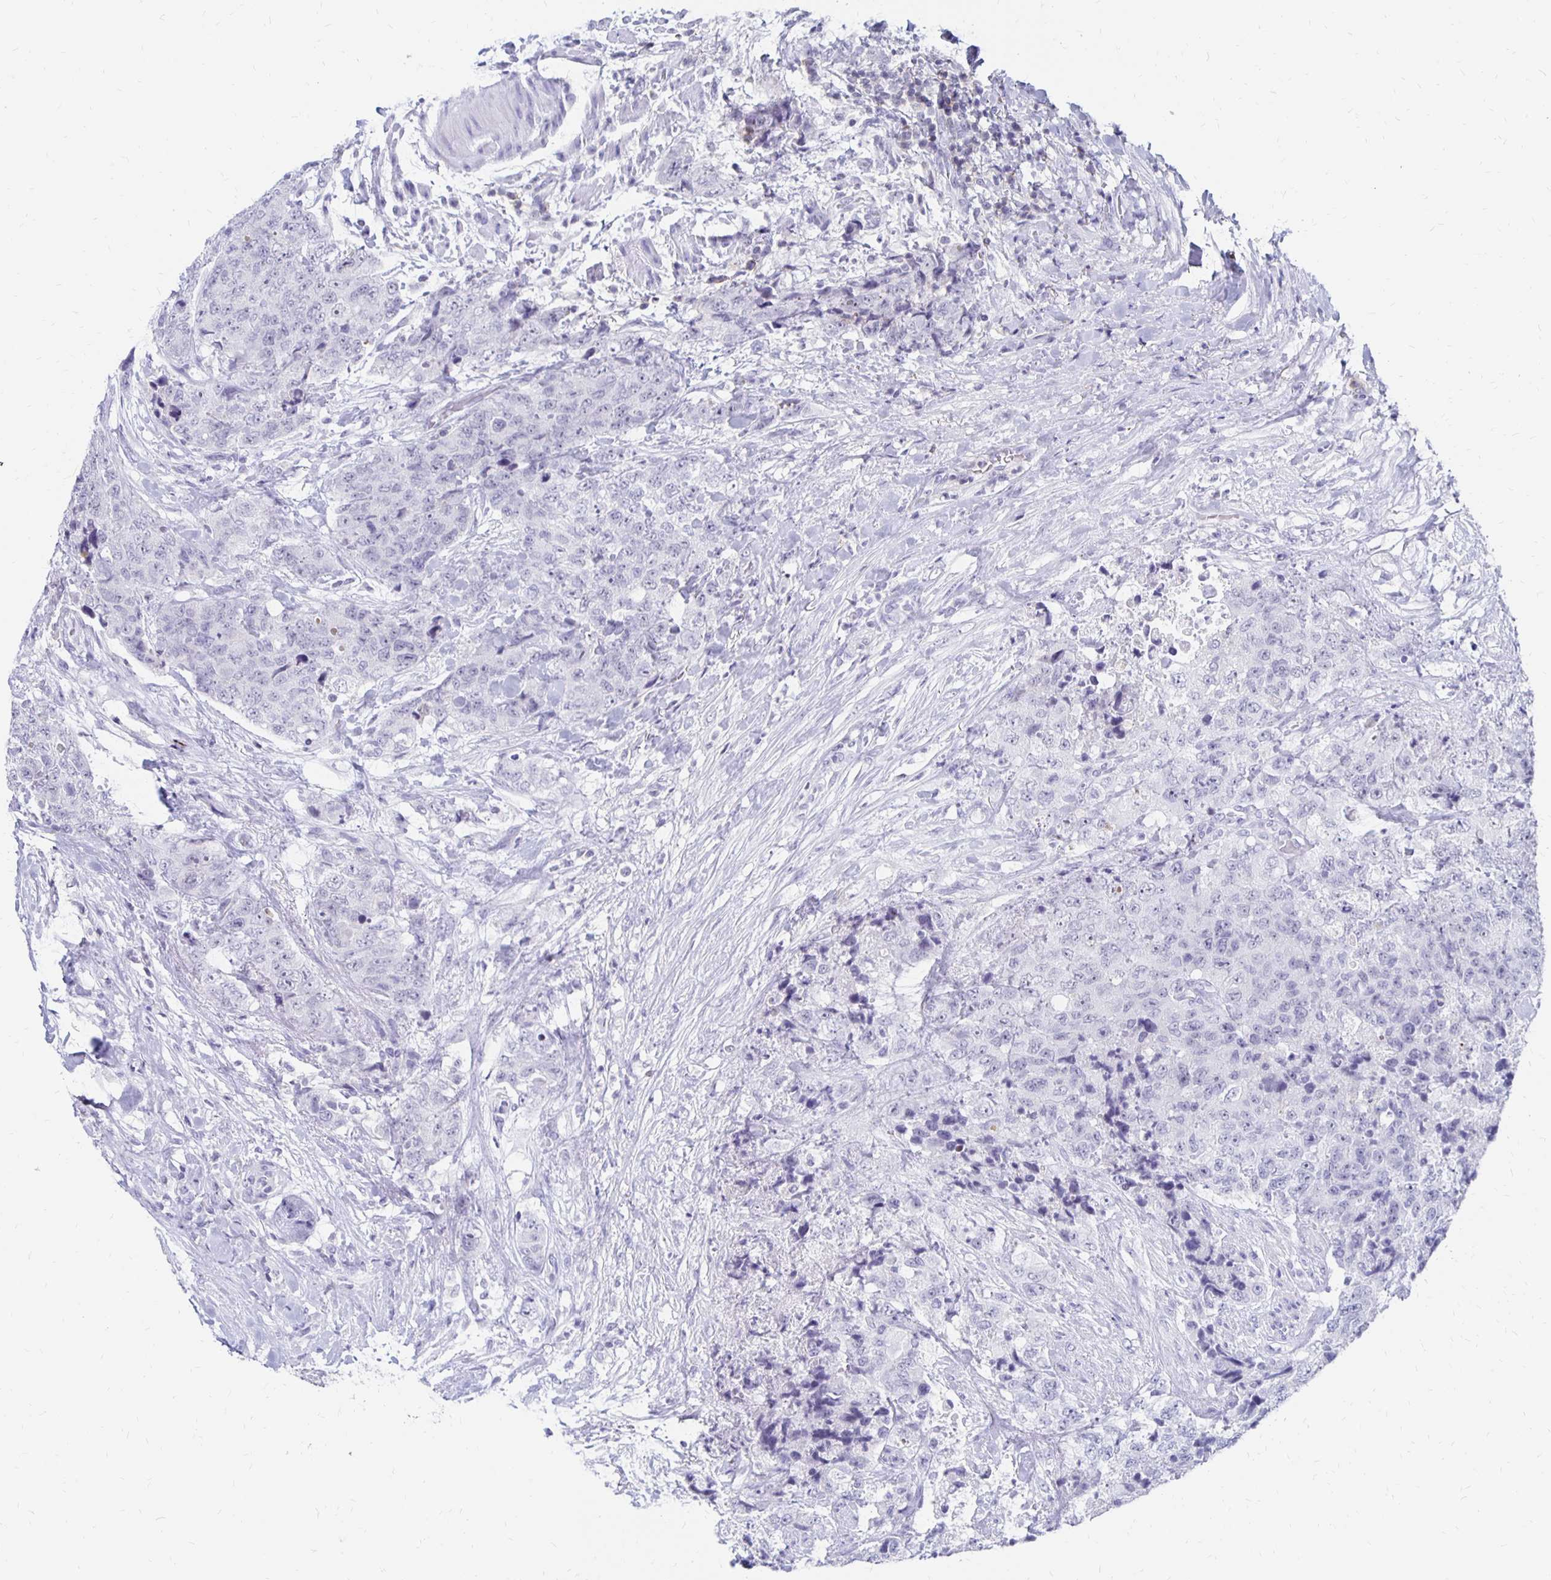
{"staining": {"intensity": "negative", "quantity": "none", "location": "none"}, "tissue": "urothelial cancer", "cell_type": "Tumor cells", "image_type": "cancer", "snomed": [{"axis": "morphology", "description": "Urothelial carcinoma, High grade"}, {"axis": "topography", "description": "Urinary bladder"}], "caption": "The photomicrograph shows no staining of tumor cells in urothelial carcinoma (high-grade). (Stains: DAB (3,3'-diaminobenzidine) immunohistochemistry with hematoxylin counter stain, Microscopy: brightfield microscopy at high magnification).", "gene": "SYT2", "patient": {"sex": "female", "age": 78}}